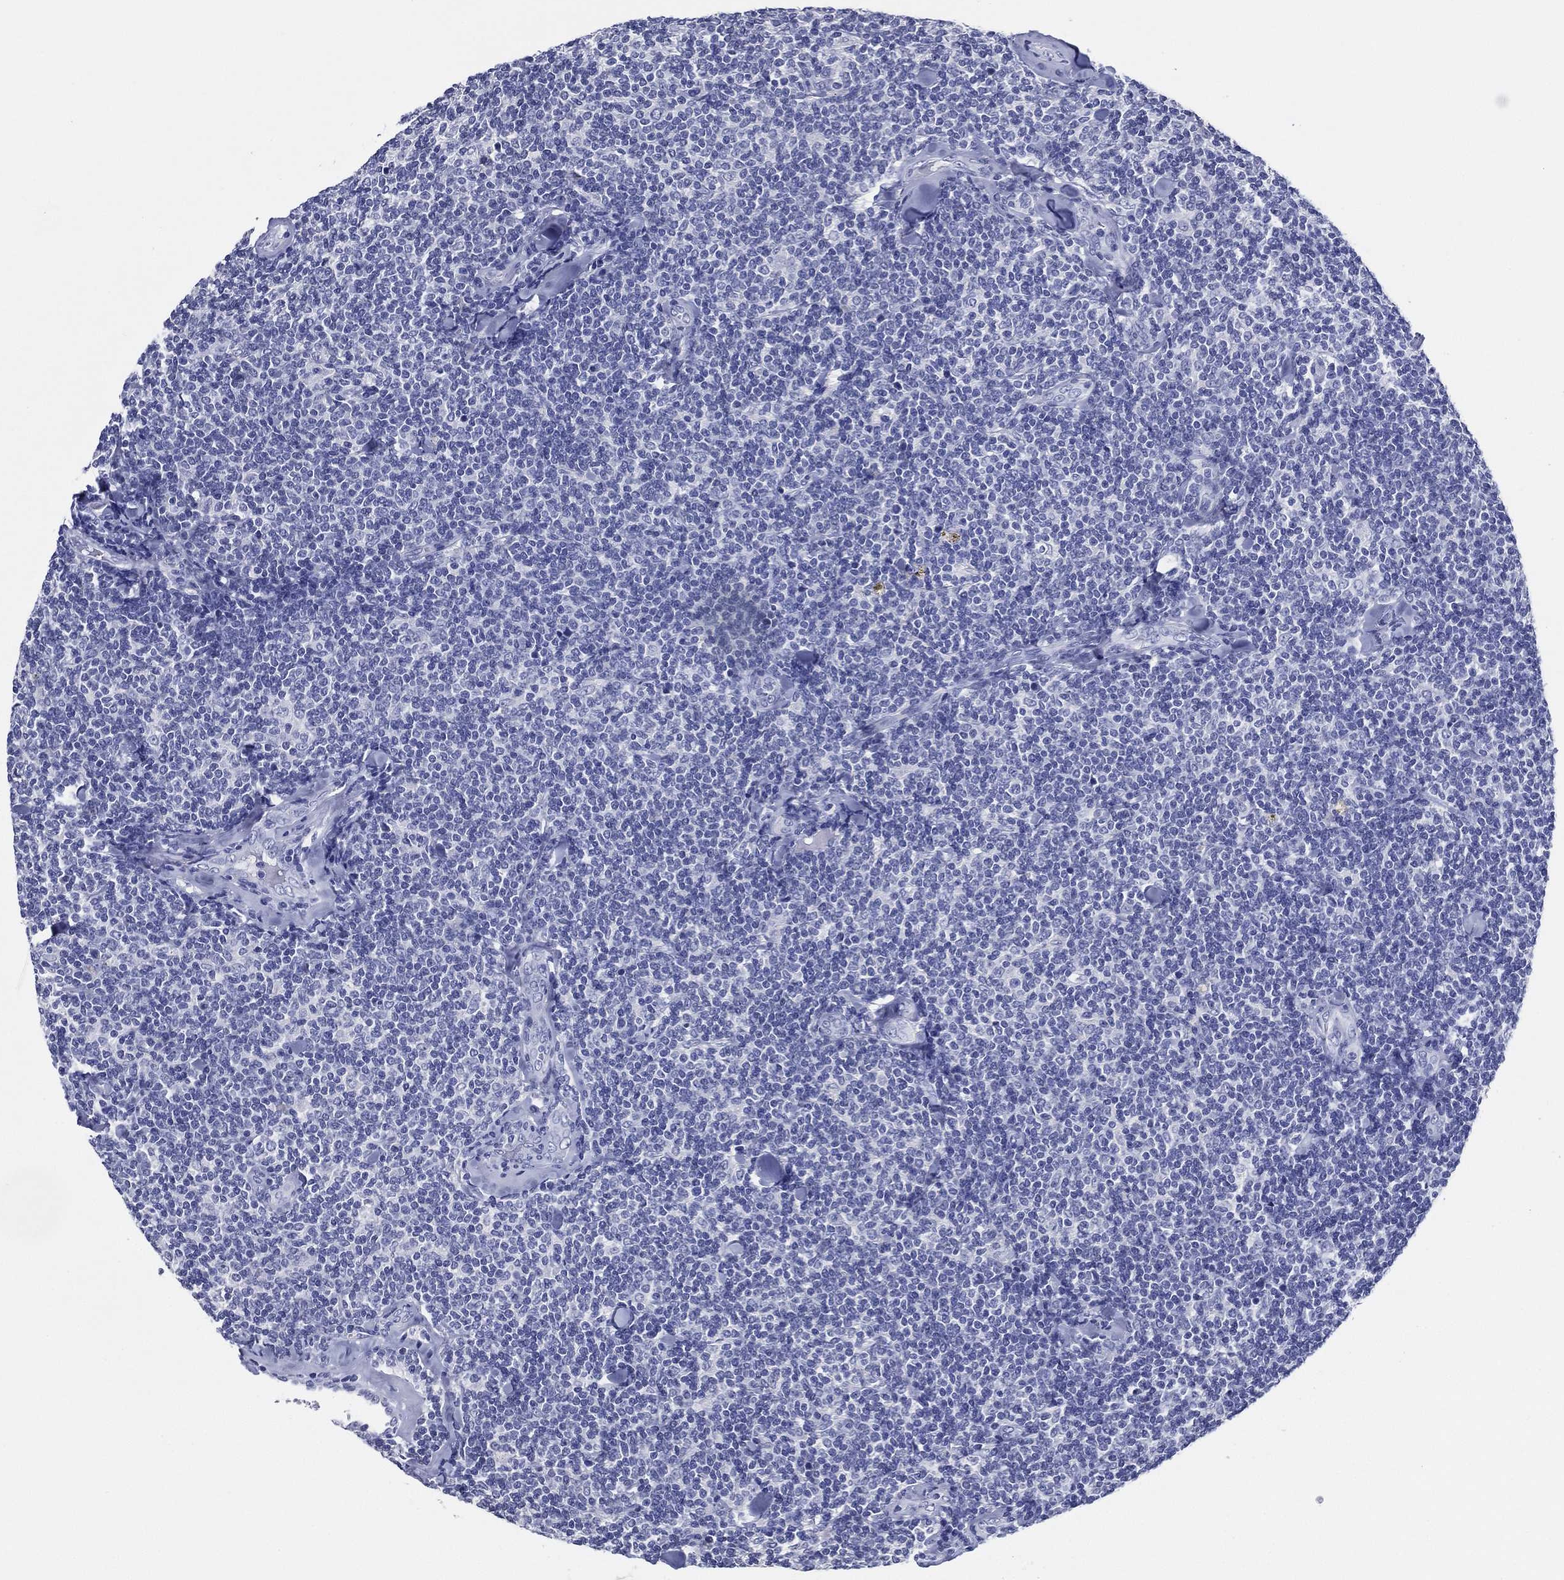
{"staining": {"intensity": "negative", "quantity": "none", "location": "none"}, "tissue": "lymphoma", "cell_type": "Tumor cells", "image_type": "cancer", "snomed": [{"axis": "morphology", "description": "Malignant lymphoma, non-Hodgkin's type, Low grade"}, {"axis": "topography", "description": "Lymph node"}], "caption": "Immunohistochemistry (IHC) of human lymphoma displays no staining in tumor cells.", "gene": "TFAP2A", "patient": {"sex": "female", "age": 56}}